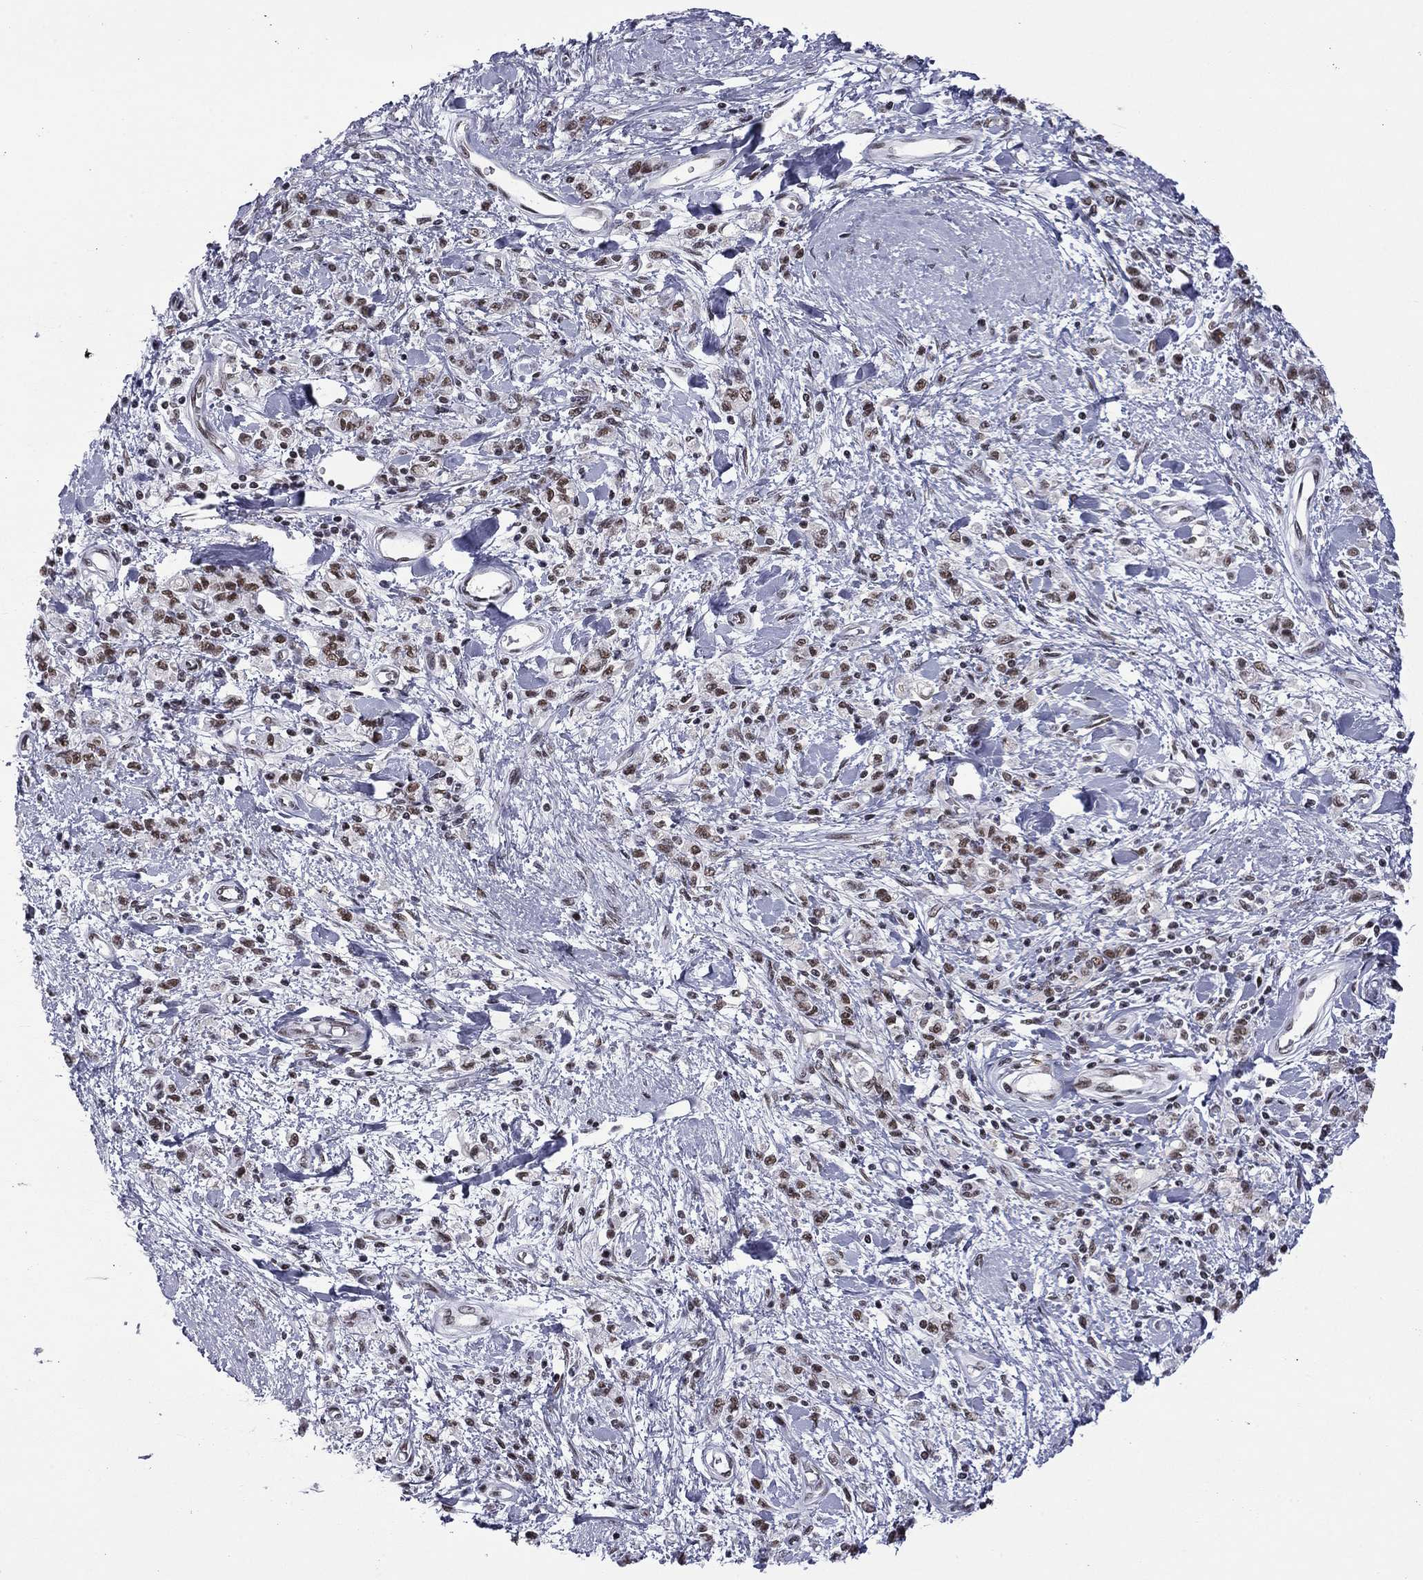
{"staining": {"intensity": "moderate", "quantity": ">75%", "location": "nuclear"}, "tissue": "stomach cancer", "cell_type": "Tumor cells", "image_type": "cancer", "snomed": [{"axis": "morphology", "description": "Adenocarcinoma, NOS"}, {"axis": "topography", "description": "Stomach"}], "caption": "Stomach cancer (adenocarcinoma) stained with DAB immunohistochemistry displays medium levels of moderate nuclear staining in approximately >75% of tumor cells.", "gene": "ETV5", "patient": {"sex": "male", "age": 77}}